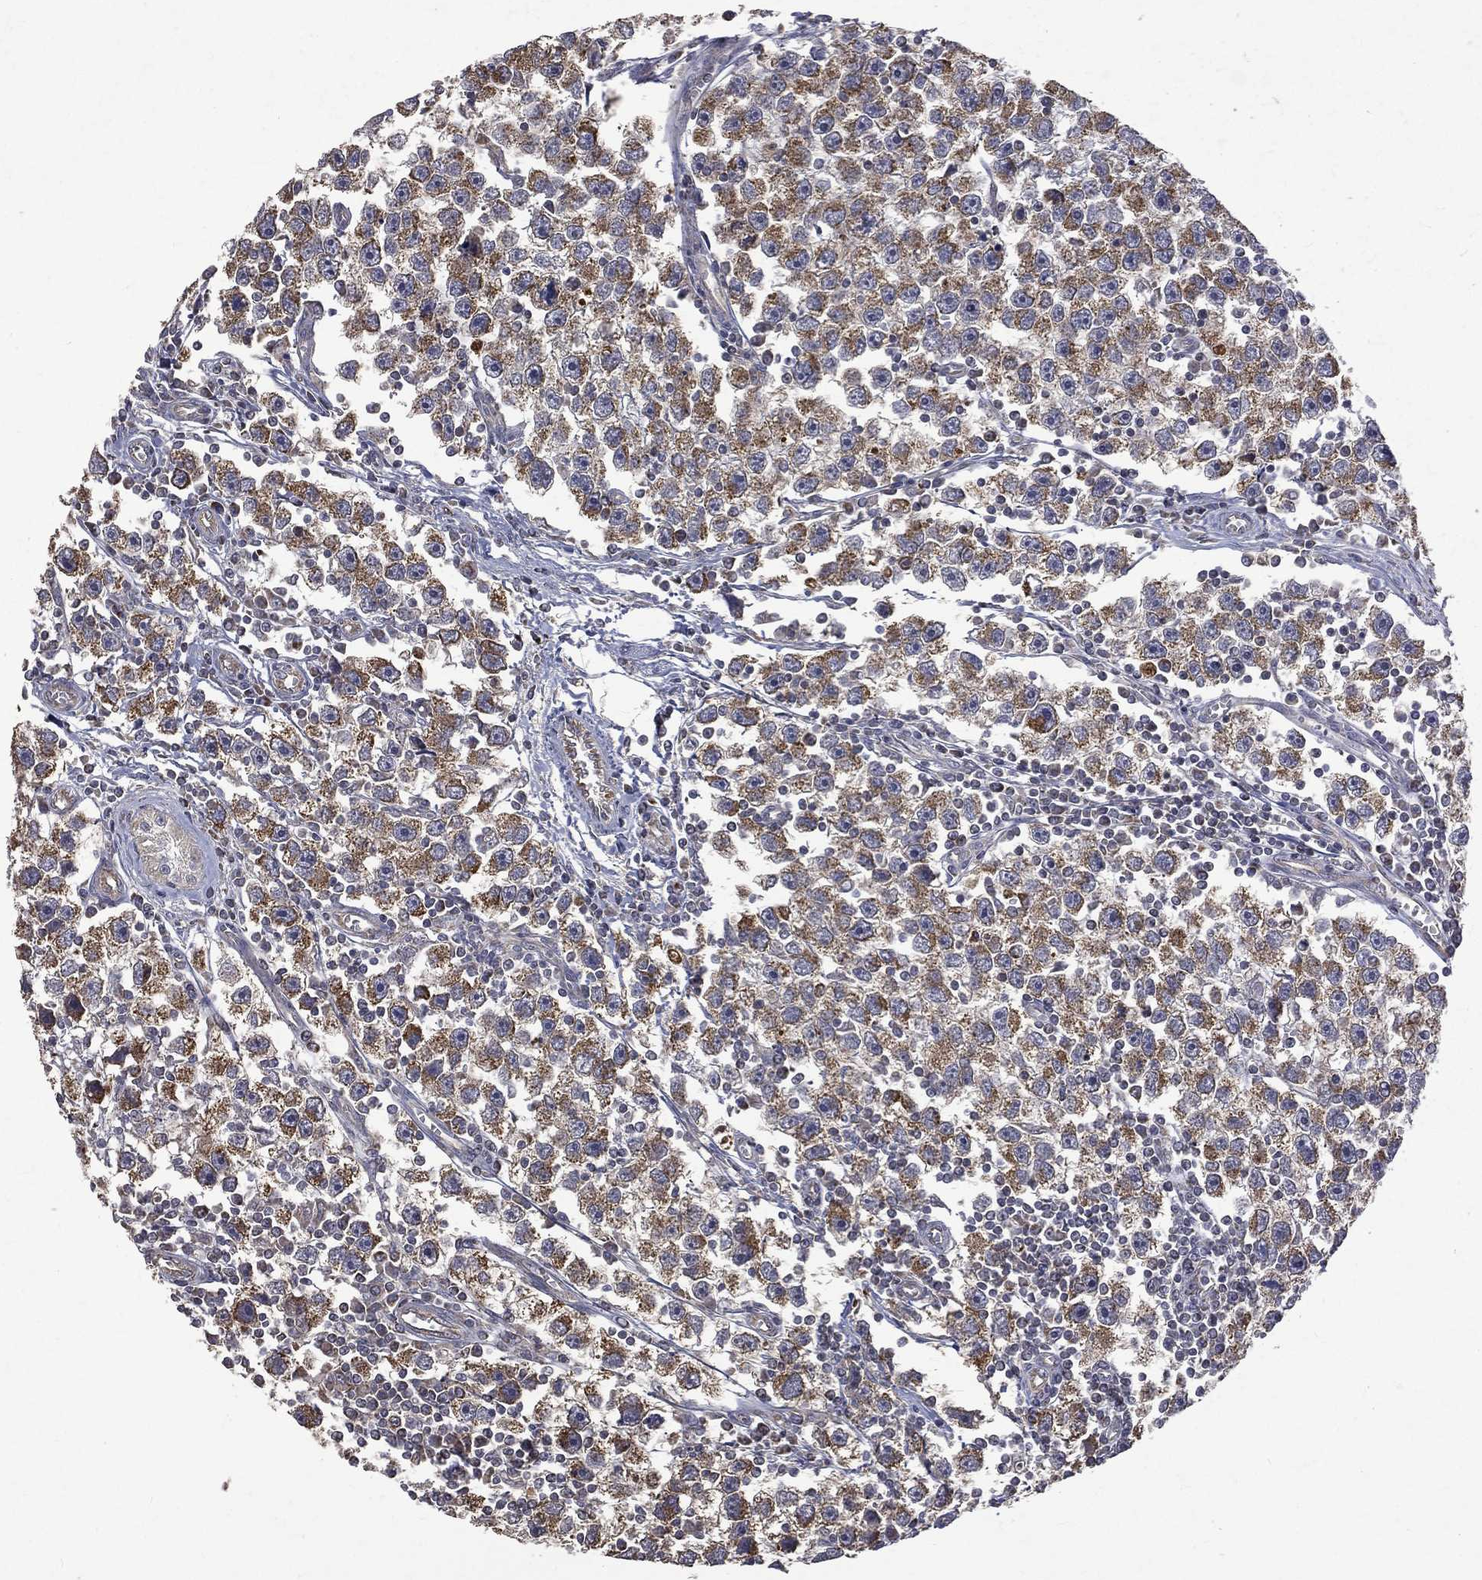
{"staining": {"intensity": "moderate", "quantity": ">75%", "location": "cytoplasmic/membranous"}, "tissue": "testis cancer", "cell_type": "Tumor cells", "image_type": "cancer", "snomed": [{"axis": "morphology", "description": "Seminoma, NOS"}, {"axis": "topography", "description": "Testis"}], "caption": "Tumor cells show moderate cytoplasmic/membranous positivity in about >75% of cells in testis cancer (seminoma).", "gene": "RPGR", "patient": {"sex": "male", "age": 30}}